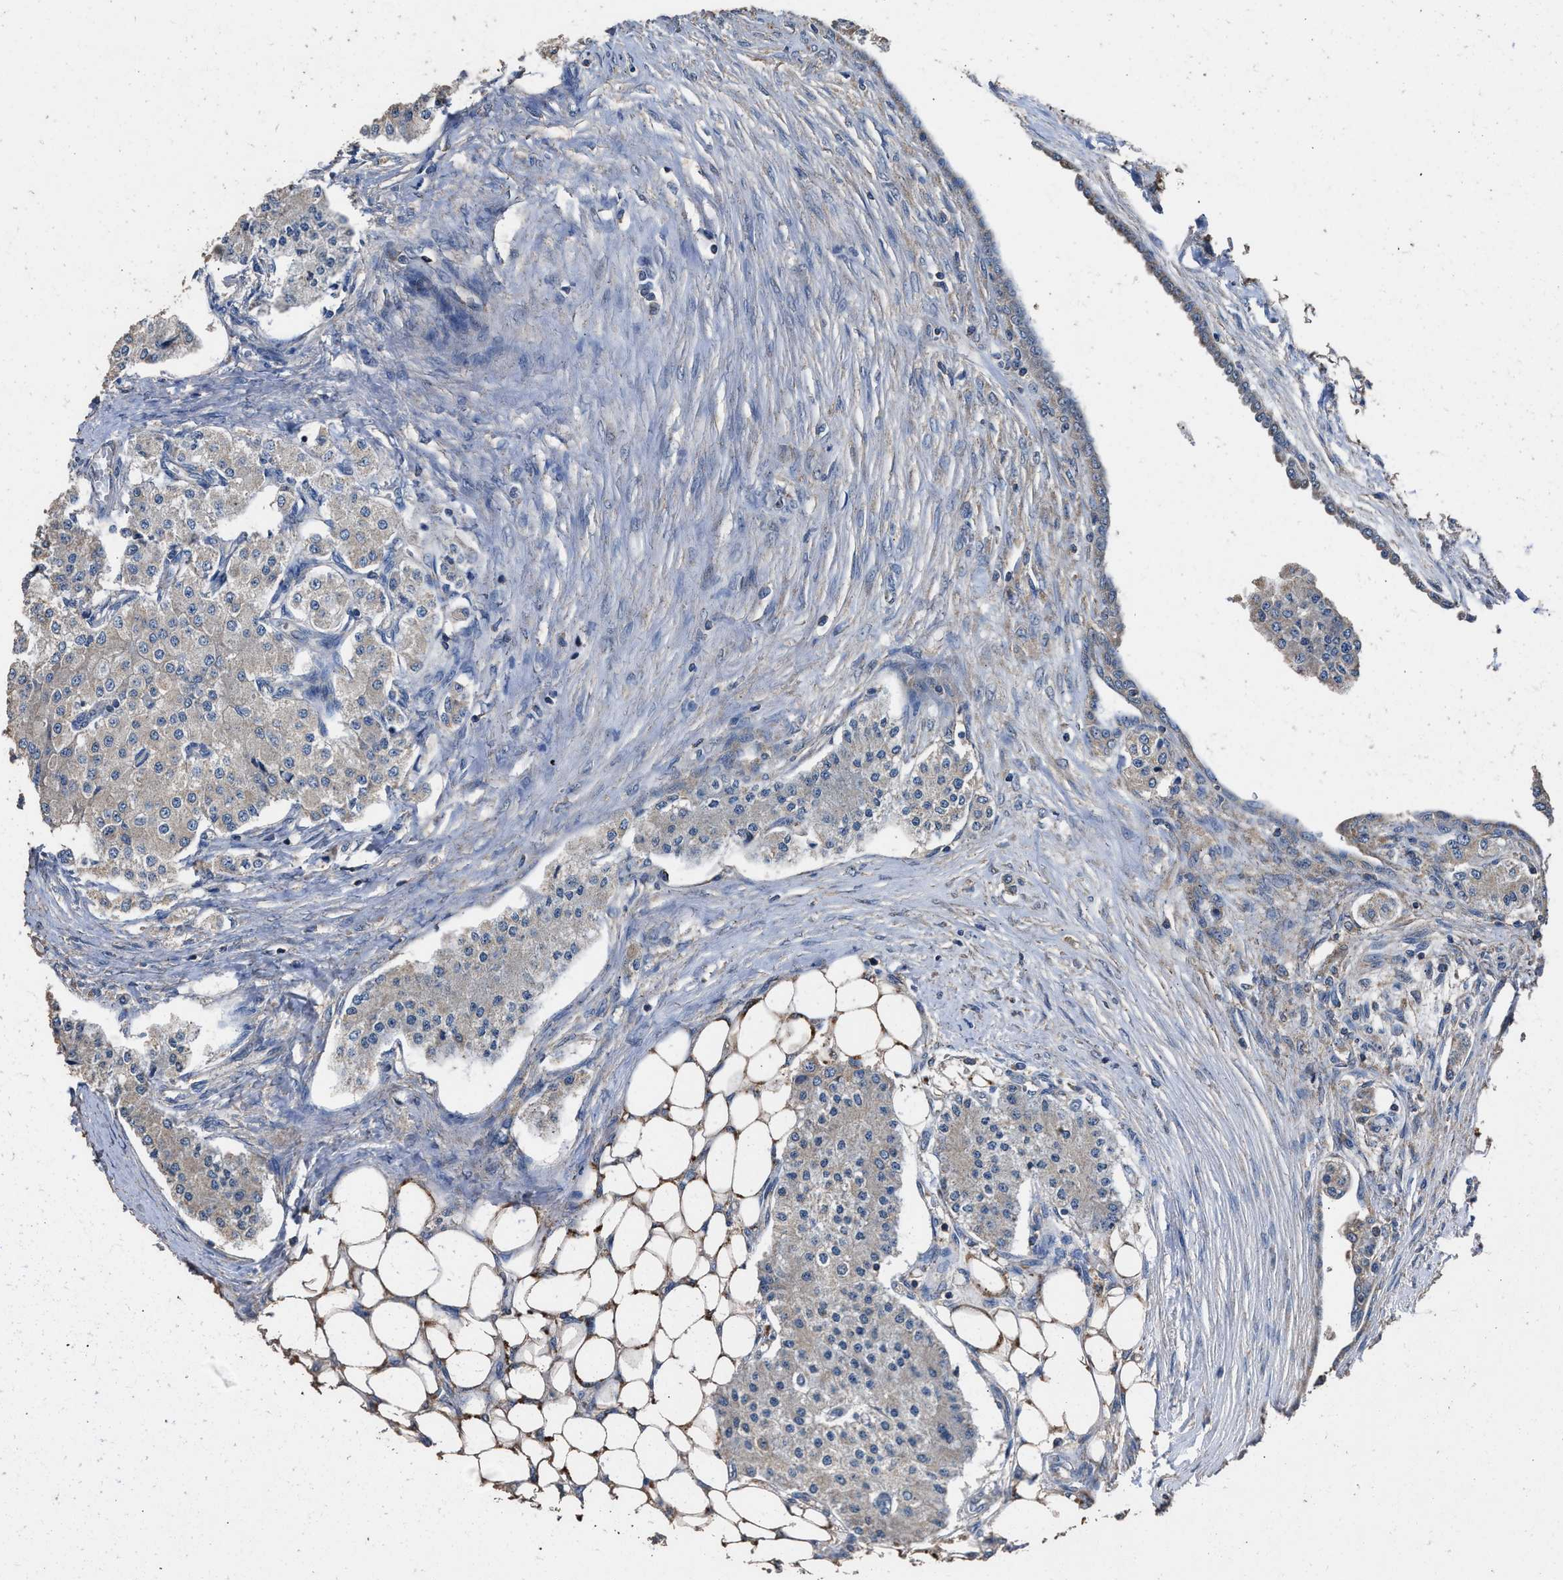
{"staining": {"intensity": "weak", "quantity": "<25%", "location": "cytoplasmic/membranous"}, "tissue": "carcinoid", "cell_type": "Tumor cells", "image_type": "cancer", "snomed": [{"axis": "morphology", "description": "Carcinoid, malignant, NOS"}, {"axis": "topography", "description": "Colon"}], "caption": "Immunohistochemical staining of human carcinoid reveals no significant staining in tumor cells. The staining was performed using DAB to visualize the protein expression in brown, while the nuclei were stained in blue with hematoxylin (Magnification: 20x).", "gene": "ITSN1", "patient": {"sex": "female", "age": 52}}